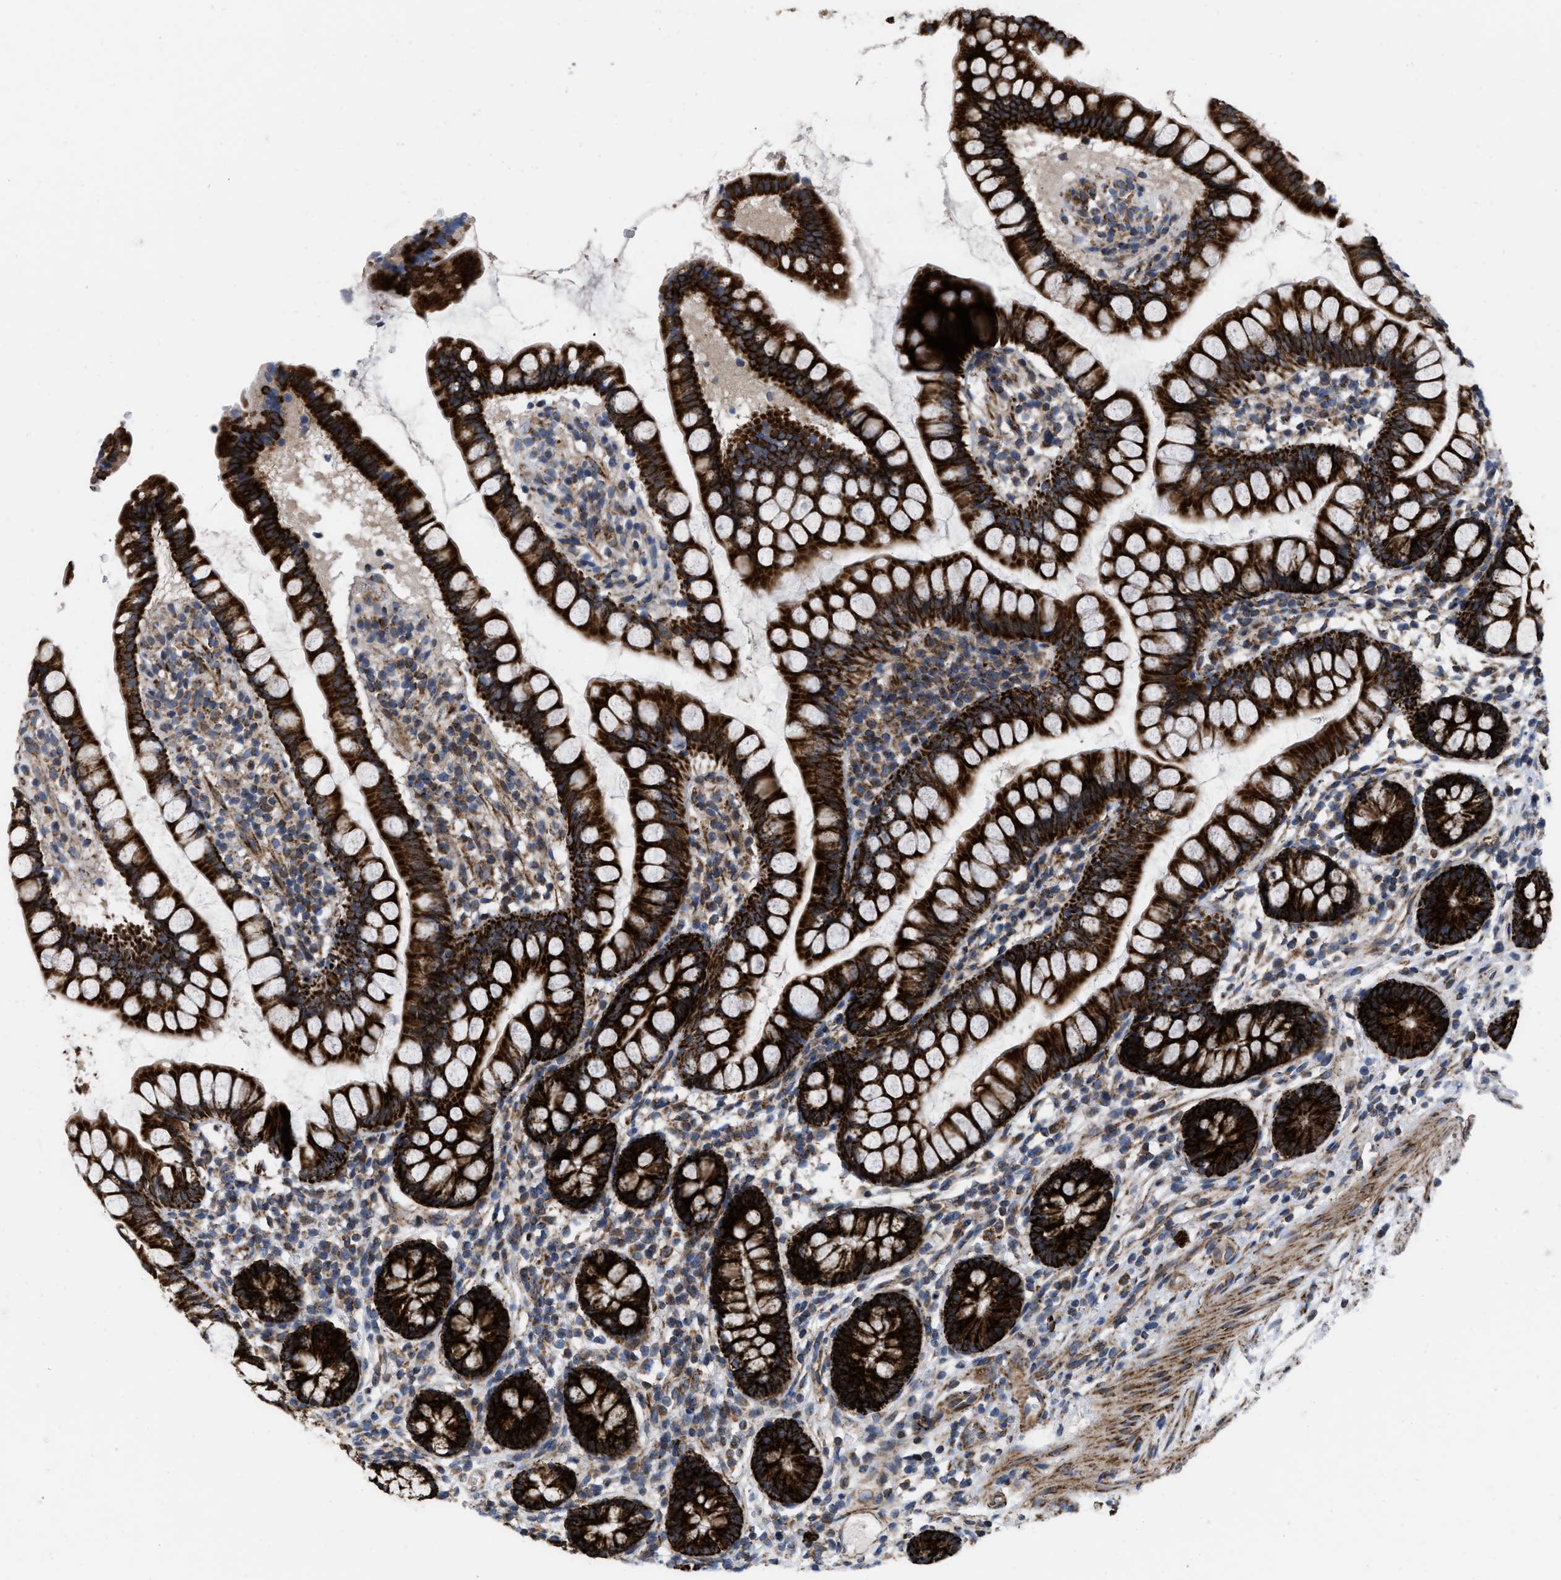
{"staining": {"intensity": "strong", "quantity": ">75%", "location": "cytoplasmic/membranous"}, "tissue": "small intestine", "cell_type": "Glandular cells", "image_type": "normal", "snomed": [{"axis": "morphology", "description": "Normal tissue, NOS"}, {"axis": "topography", "description": "Small intestine"}], "caption": "Glandular cells display strong cytoplasmic/membranous staining in approximately >75% of cells in normal small intestine. Immunohistochemistry (ihc) stains the protein of interest in brown and the nuclei are stained blue.", "gene": "AKAP1", "patient": {"sex": "female", "age": 84}}